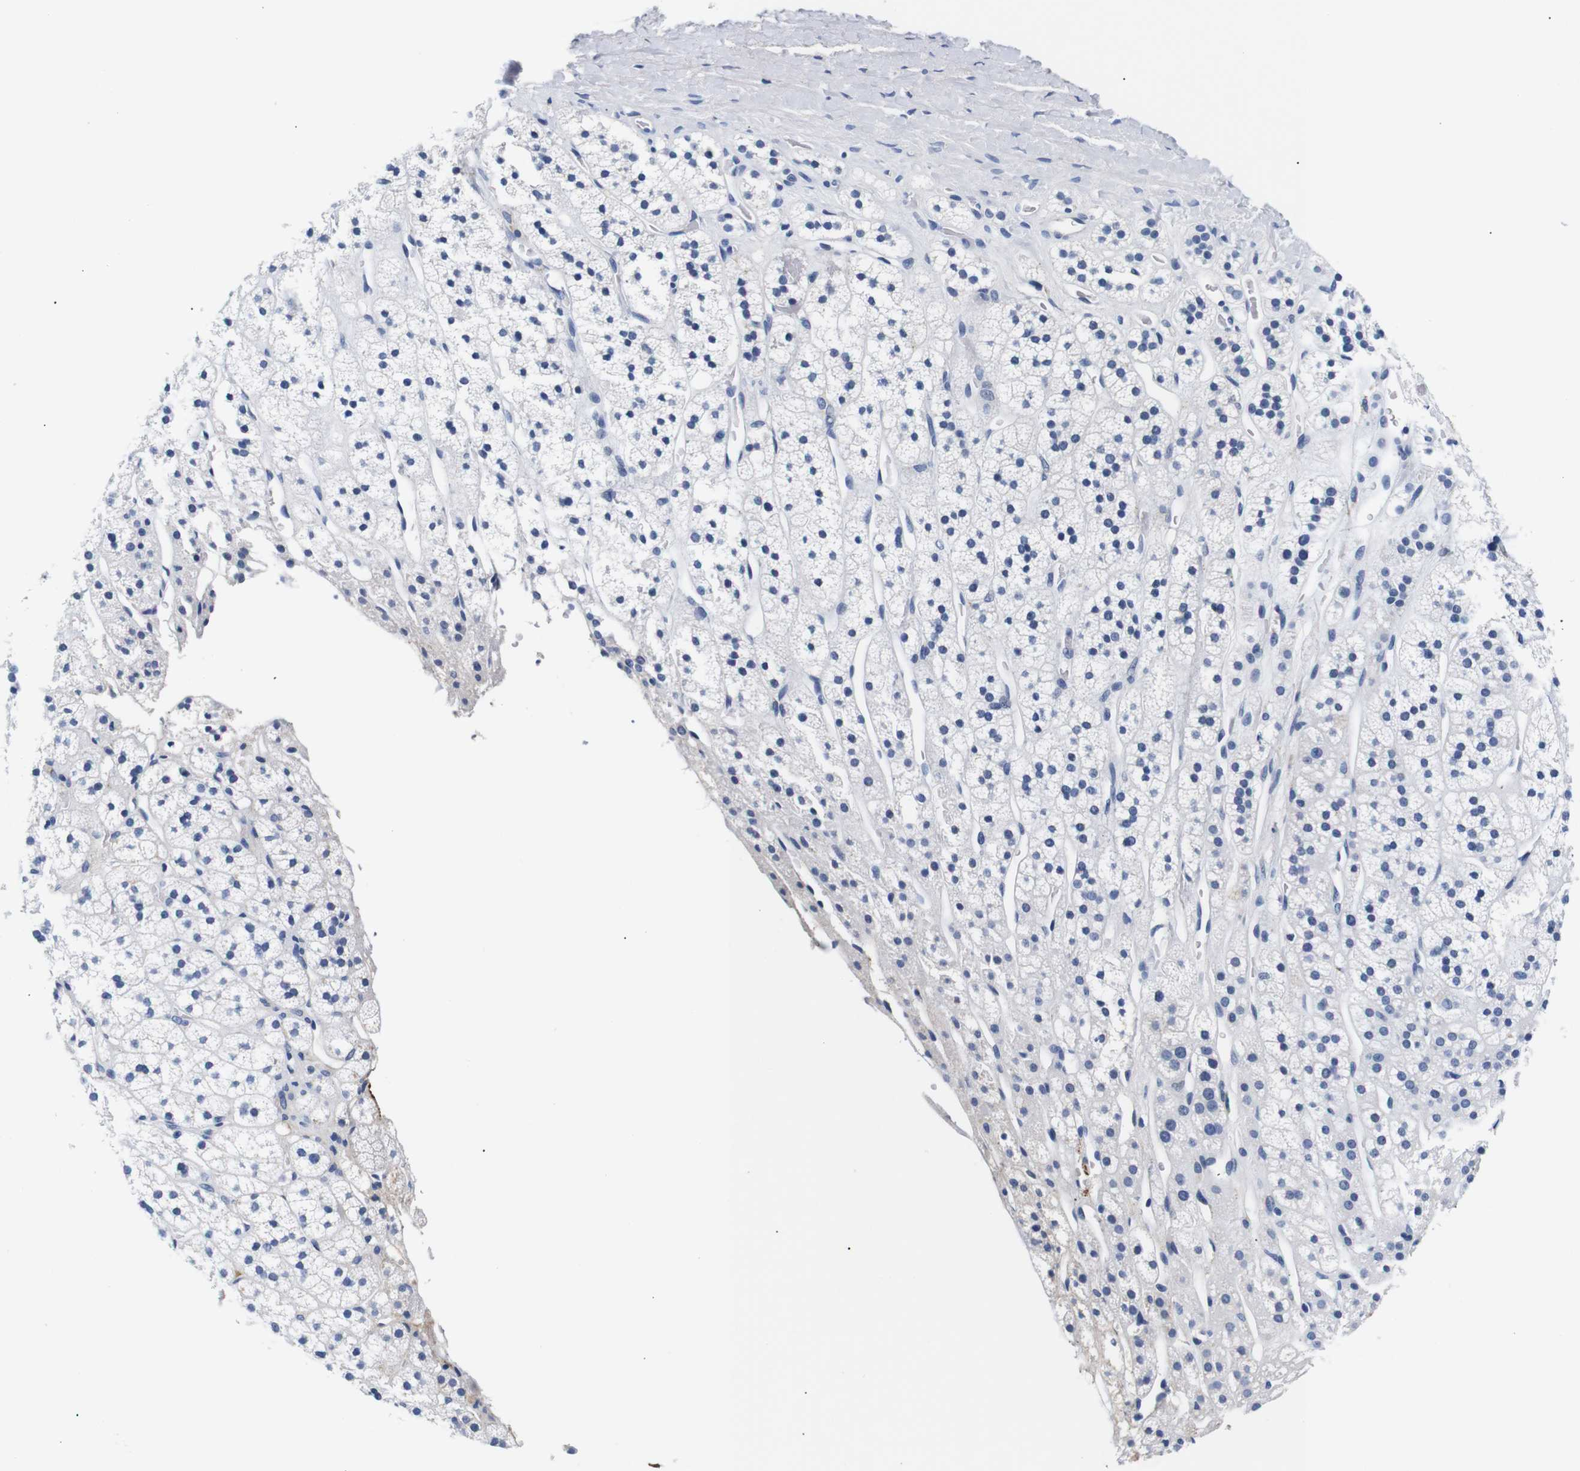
{"staining": {"intensity": "negative", "quantity": "none", "location": "none"}, "tissue": "adrenal gland", "cell_type": "Glandular cells", "image_type": "normal", "snomed": [{"axis": "morphology", "description": "Normal tissue, NOS"}, {"axis": "topography", "description": "Adrenal gland"}], "caption": "IHC of unremarkable human adrenal gland demonstrates no positivity in glandular cells. Nuclei are stained in blue.", "gene": "MUC4", "patient": {"sex": "male", "age": 56}}